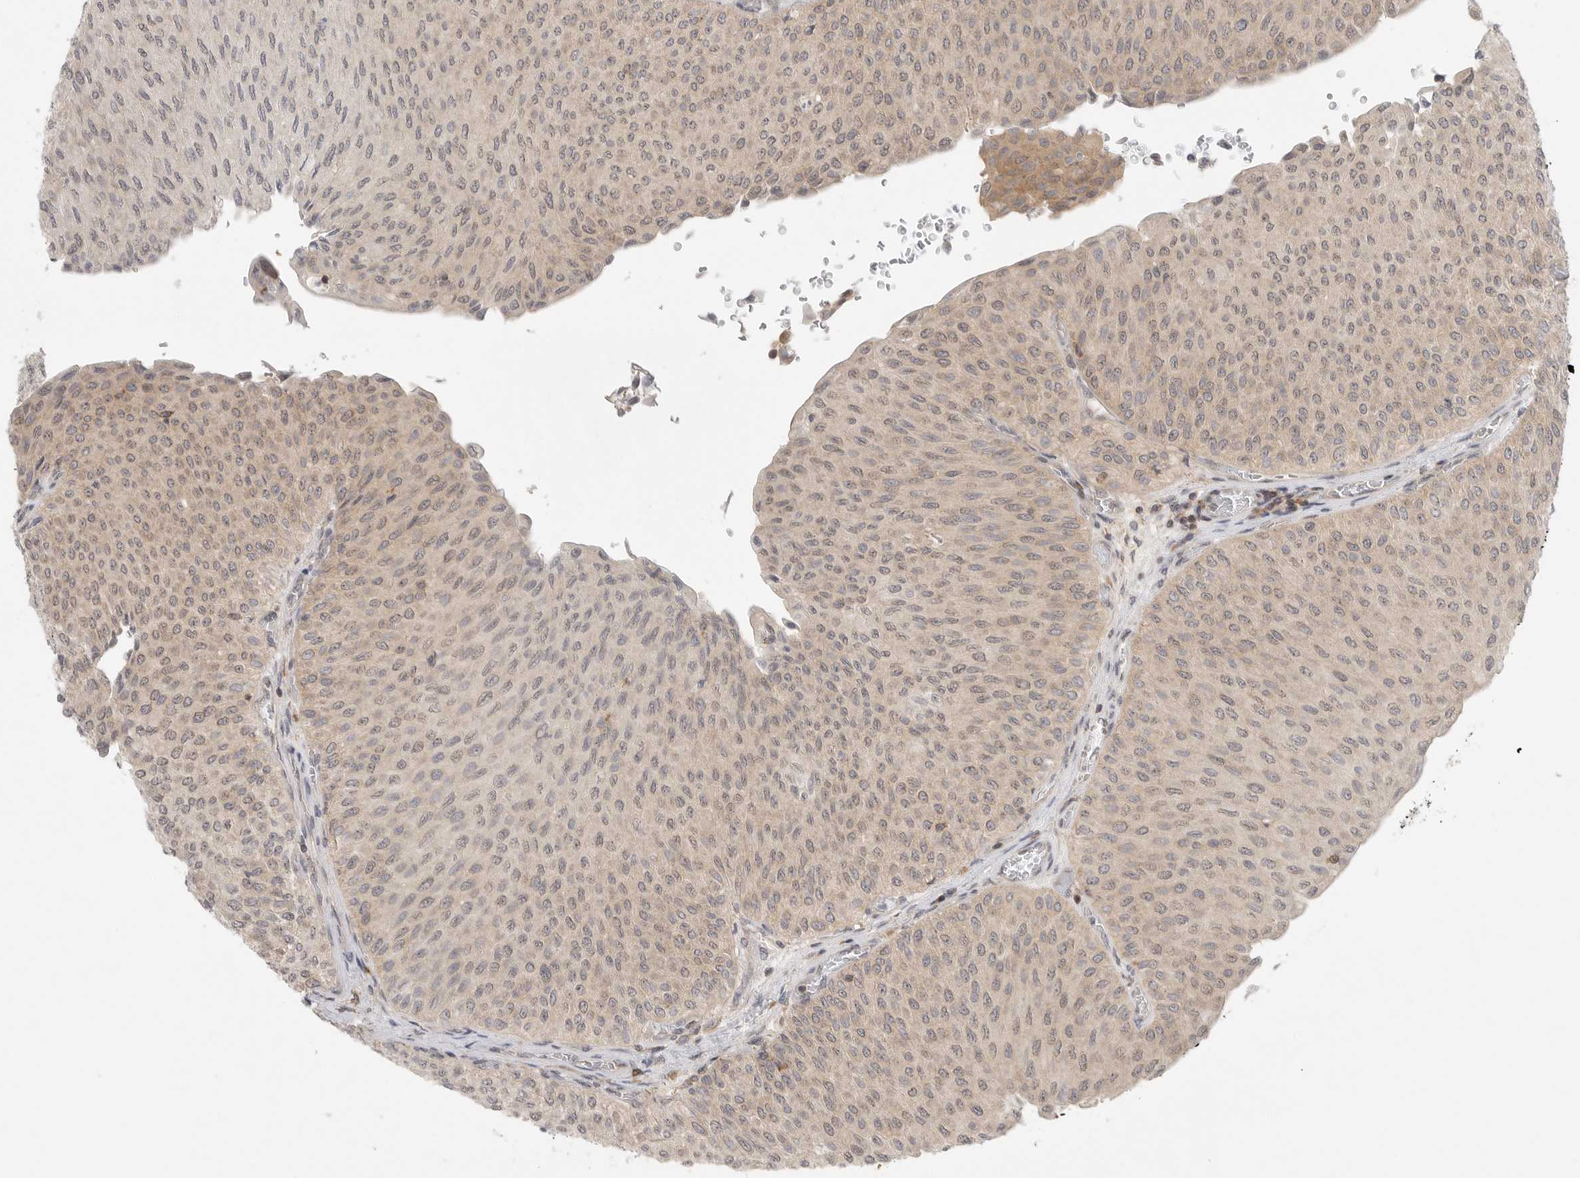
{"staining": {"intensity": "weak", "quantity": "25%-75%", "location": "cytoplasmic/membranous"}, "tissue": "urothelial cancer", "cell_type": "Tumor cells", "image_type": "cancer", "snomed": [{"axis": "morphology", "description": "Urothelial carcinoma, Low grade"}, {"axis": "topography", "description": "Urinary bladder"}], "caption": "Urothelial cancer was stained to show a protein in brown. There is low levels of weak cytoplasmic/membranous expression in about 25%-75% of tumor cells. Immunohistochemistry (ihc) stains the protein in brown and the nuclei are stained blue.", "gene": "HDAC6", "patient": {"sex": "male", "age": 78}}